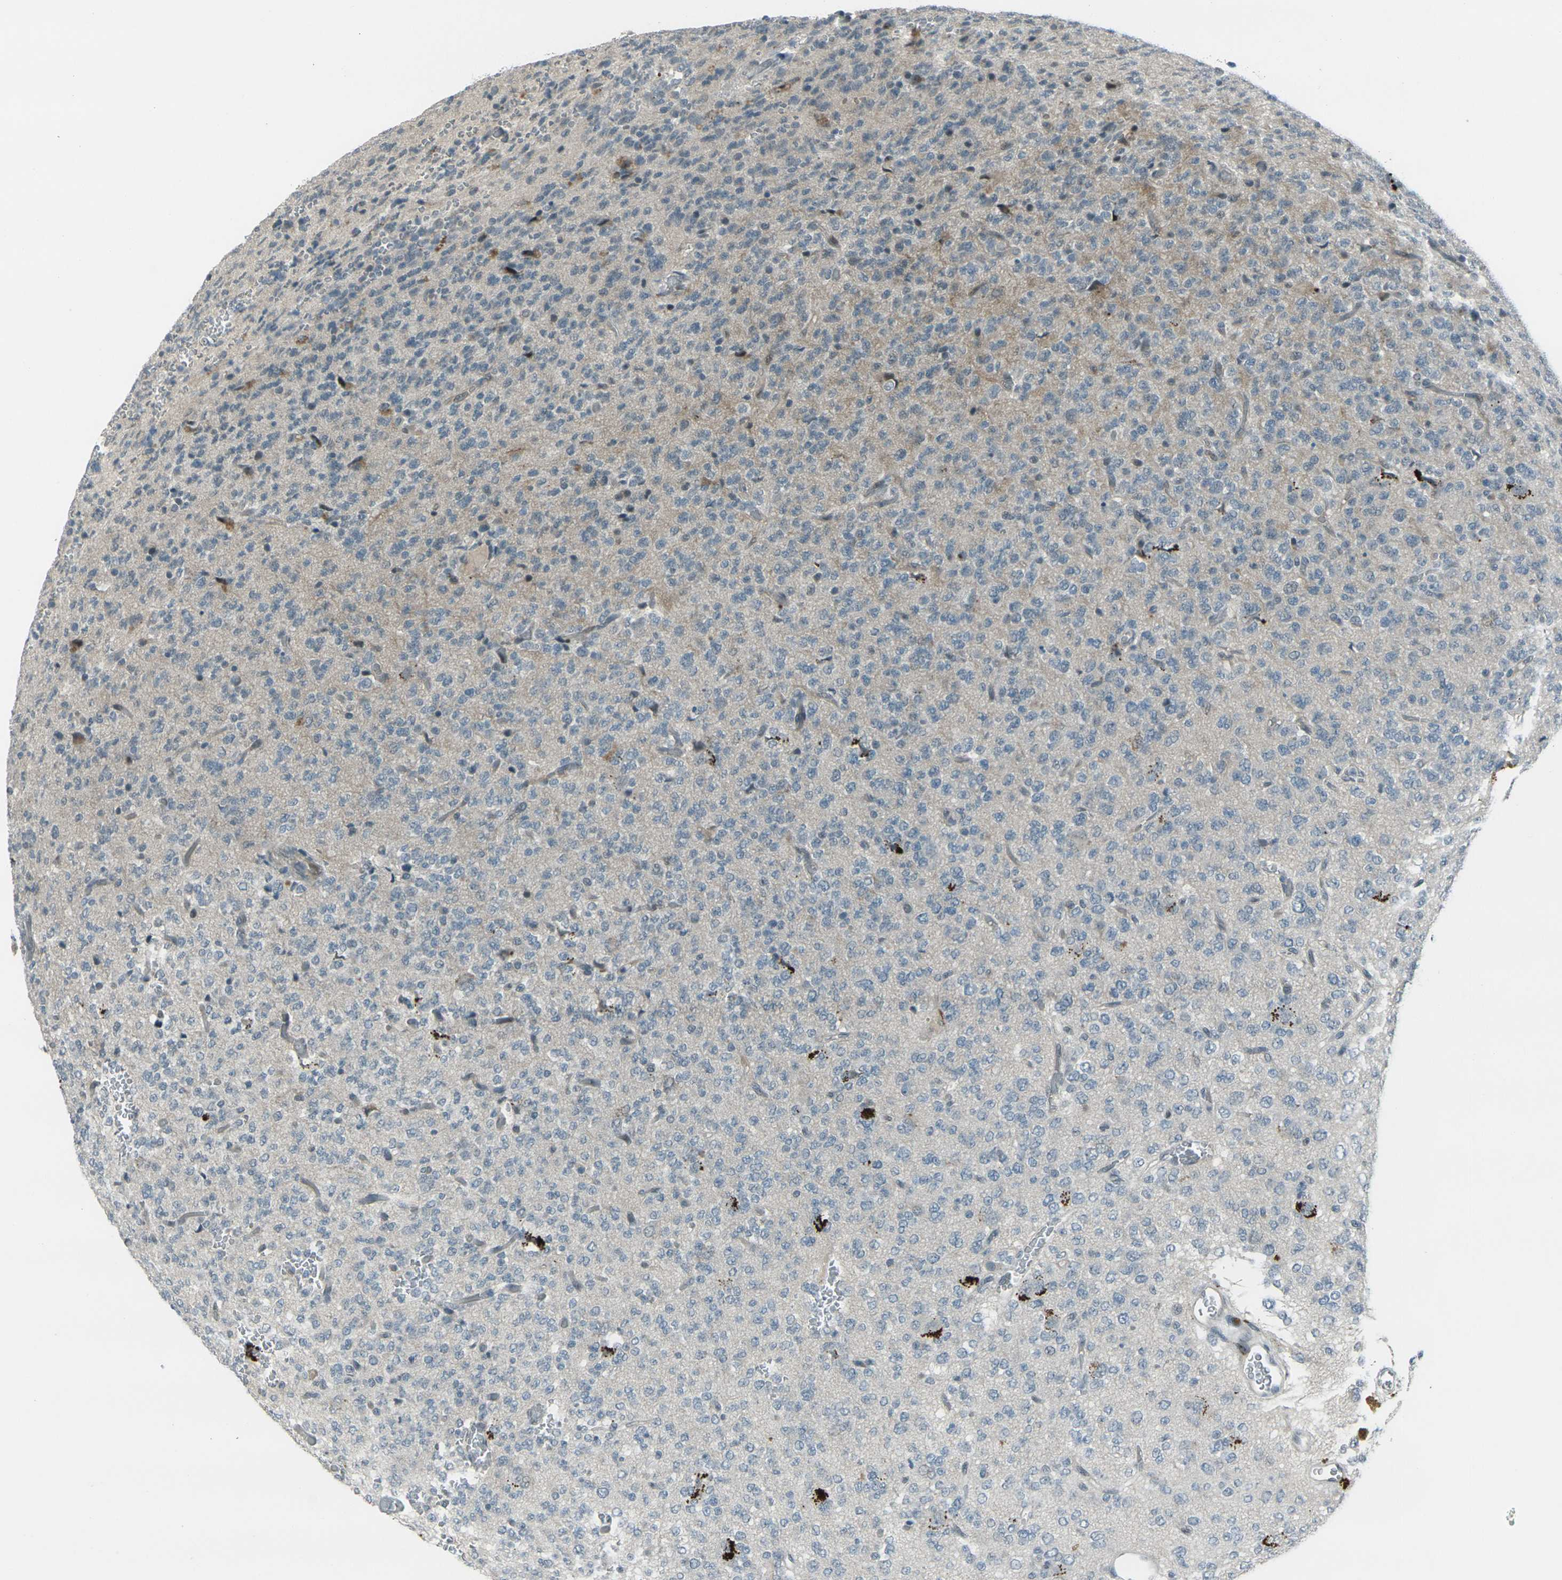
{"staining": {"intensity": "weak", "quantity": "<25%", "location": "cytoplasmic/membranous"}, "tissue": "glioma", "cell_type": "Tumor cells", "image_type": "cancer", "snomed": [{"axis": "morphology", "description": "Glioma, malignant, Low grade"}, {"axis": "topography", "description": "Brain"}], "caption": "A histopathology image of malignant glioma (low-grade) stained for a protein exhibits no brown staining in tumor cells.", "gene": "GPR19", "patient": {"sex": "male", "age": 38}}